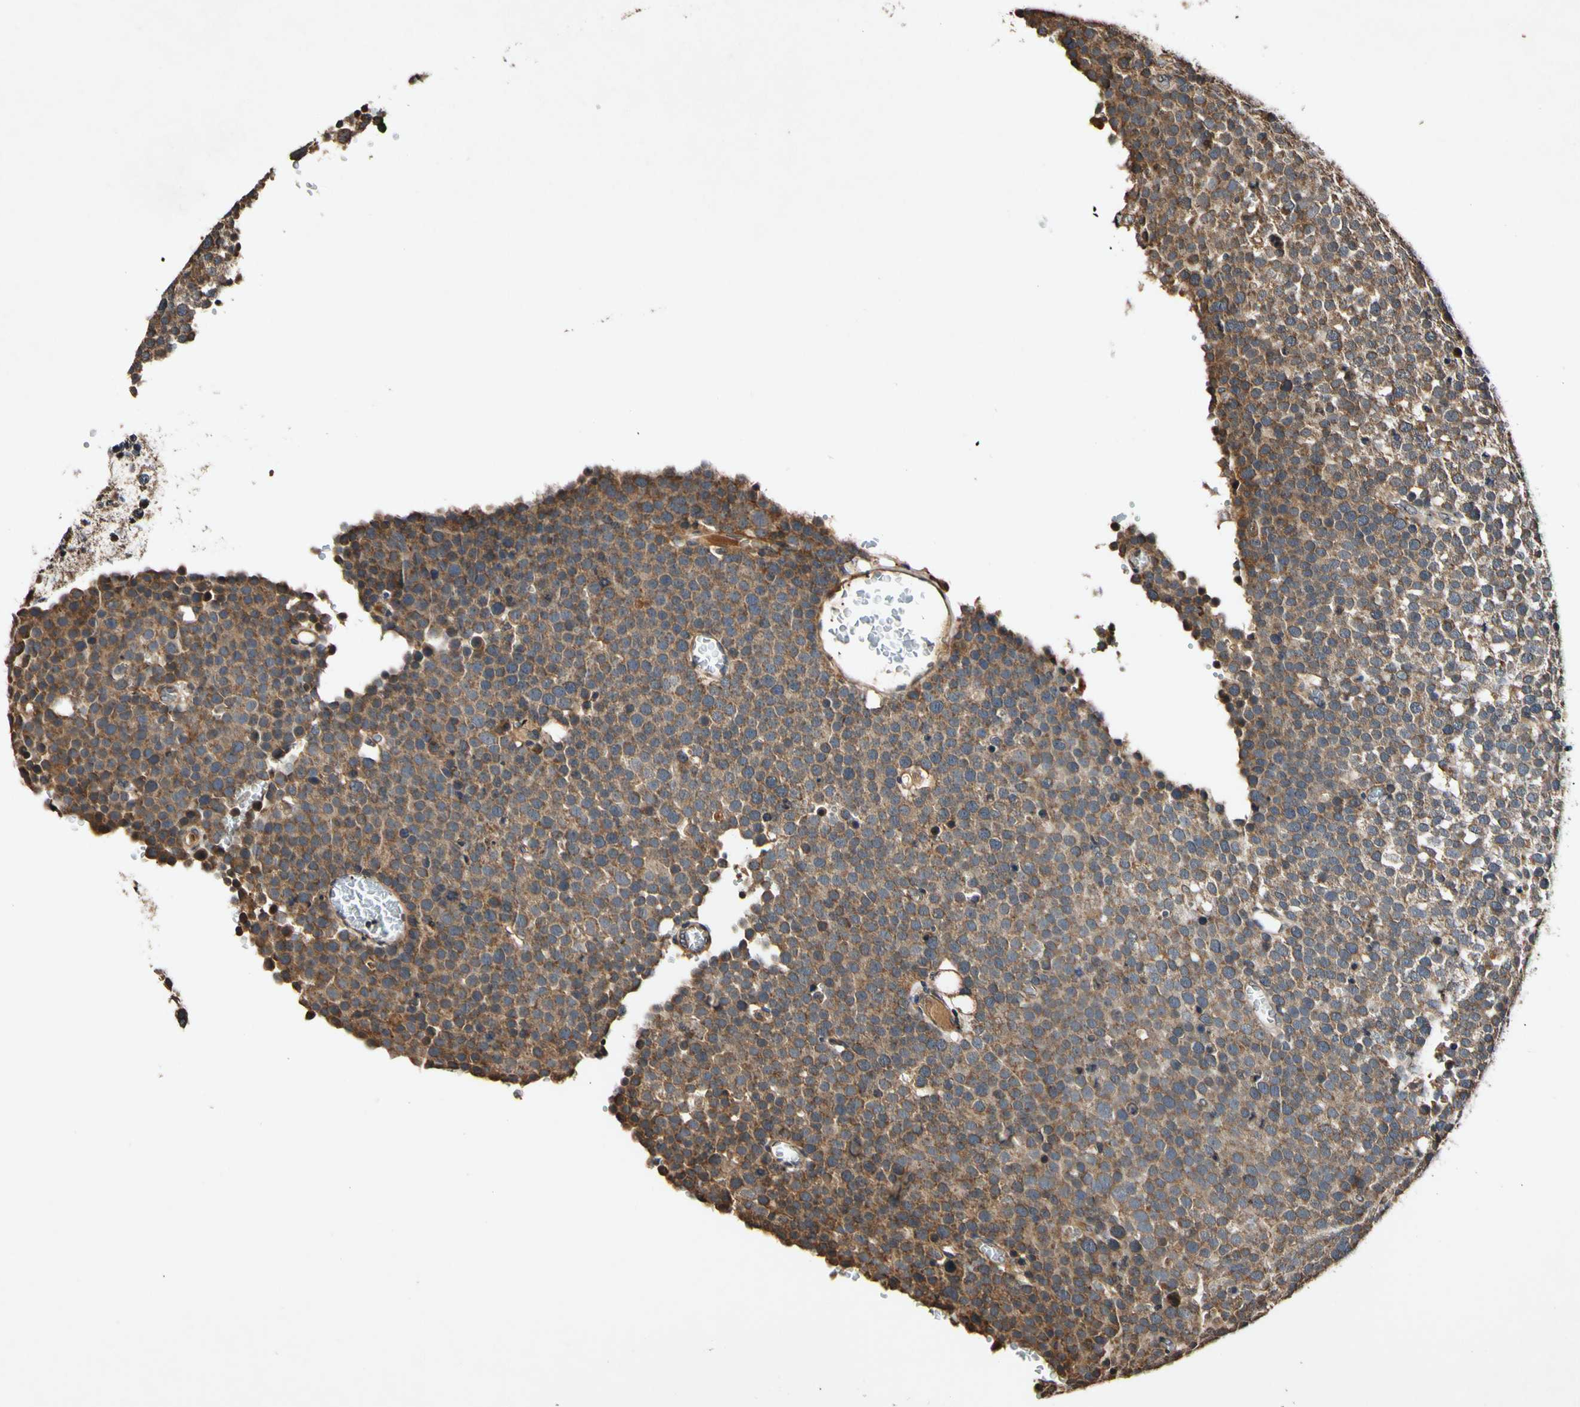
{"staining": {"intensity": "moderate", "quantity": ">75%", "location": "cytoplasmic/membranous"}, "tissue": "testis cancer", "cell_type": "Tumor cells", "image_type": "cancer", "snomed": [{"axis": "morphology", "description": "Seminoma, NOS"}, {"axis": "topography", "description": "Testis"}], "caption": "Seminoma (testis) stained for a protein (brown) exhibits moderate cytoplasmic/membranous positive staining in about >75% of tumor cells.", "gene": "PLAT", "patient": {"sex": "male", "age": 71}}